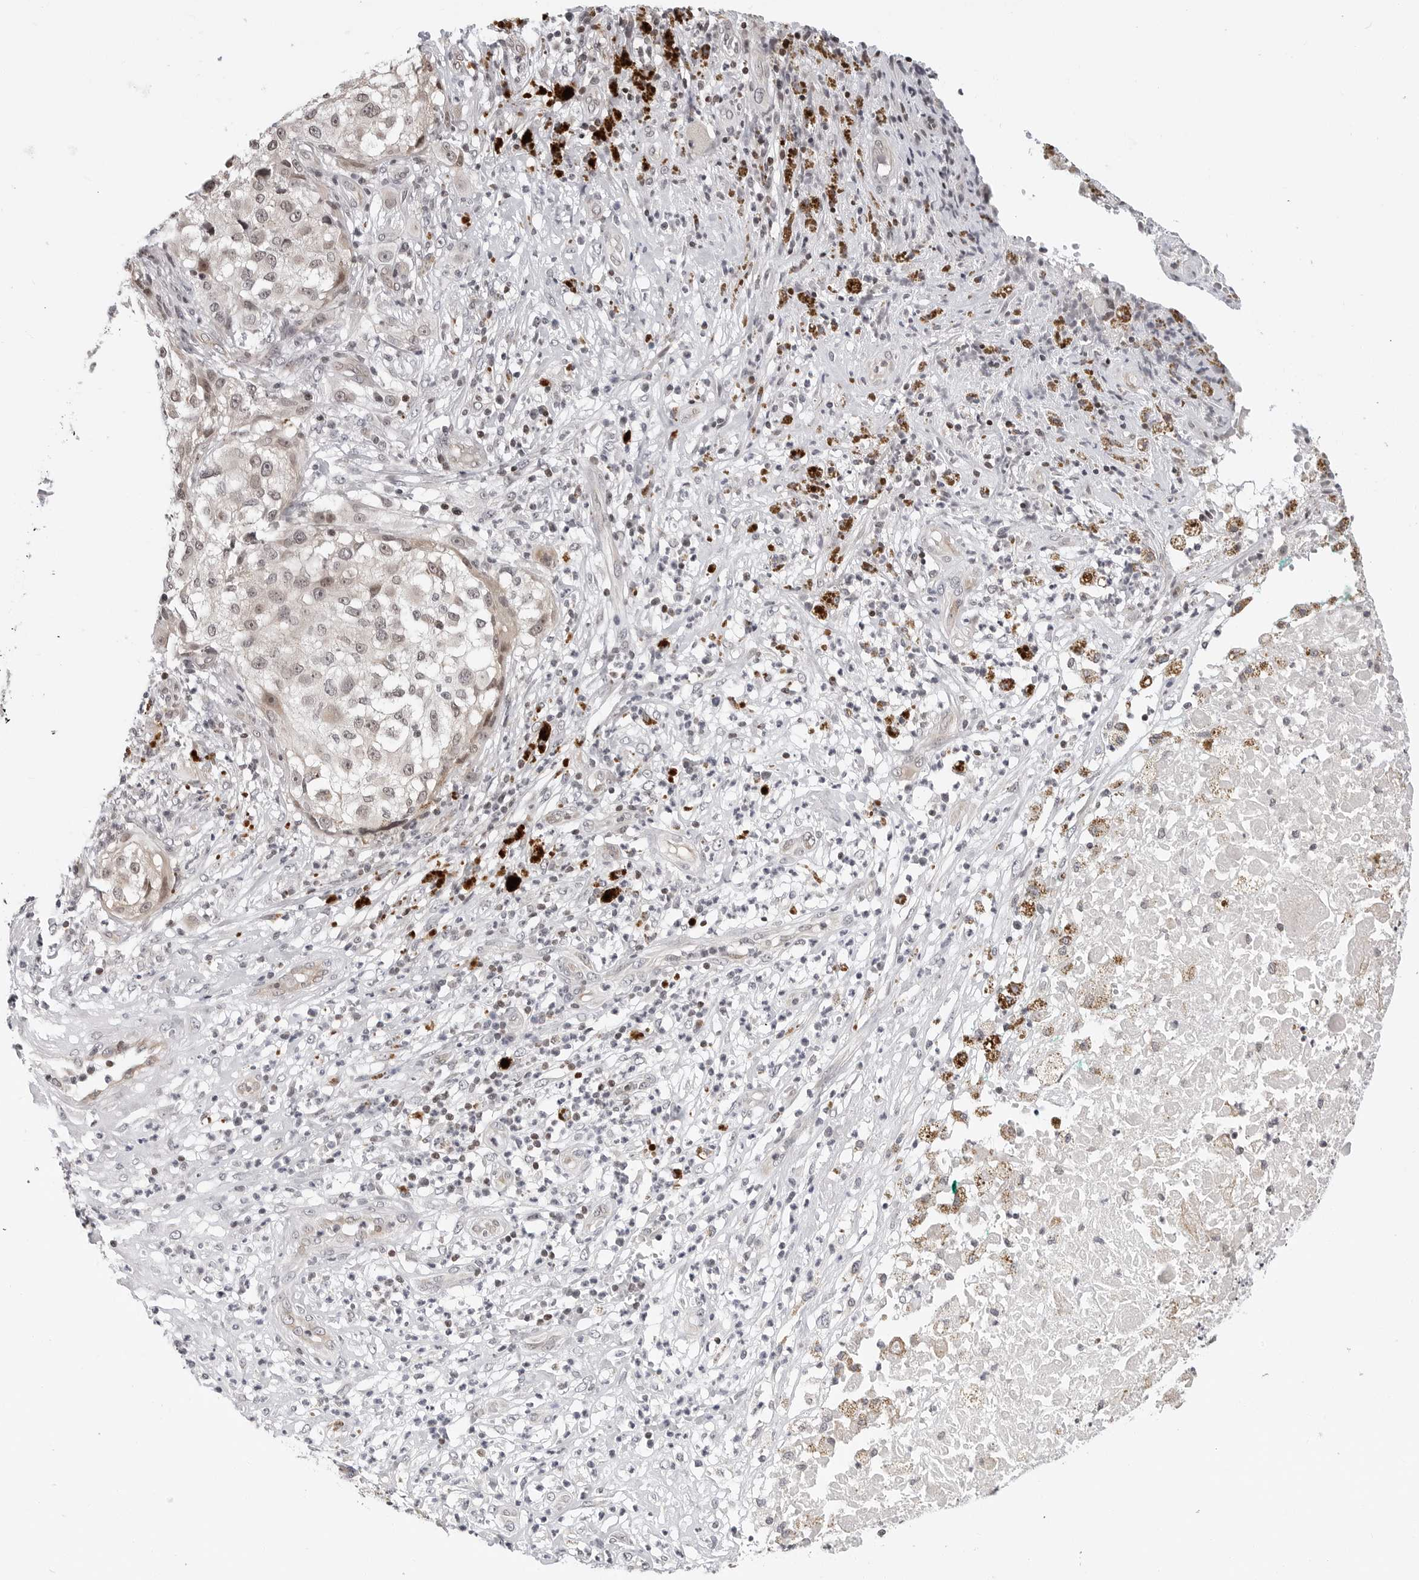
{"staining": {"intensity": "weak", "quantity": ">75%", "location": "nuclear"}, "tissue": "melanoma", "cell_type": "Tumor cells", "image_type": "cancer", "snomed": [{"axis": "morphology", "description": "Necrosis, NOS"}, {"axis": "morphology", "description": "Malignant melanoma, NOS"}, {"axis": "topography", "description": "Skin"}], "caption": "The micrograph displays a brown stain indicating the presence of a protein in the nuclear of tumor cells in melanoma.", "gene": "C8orf33", "patient": {"sex": "female", "age": 87}}